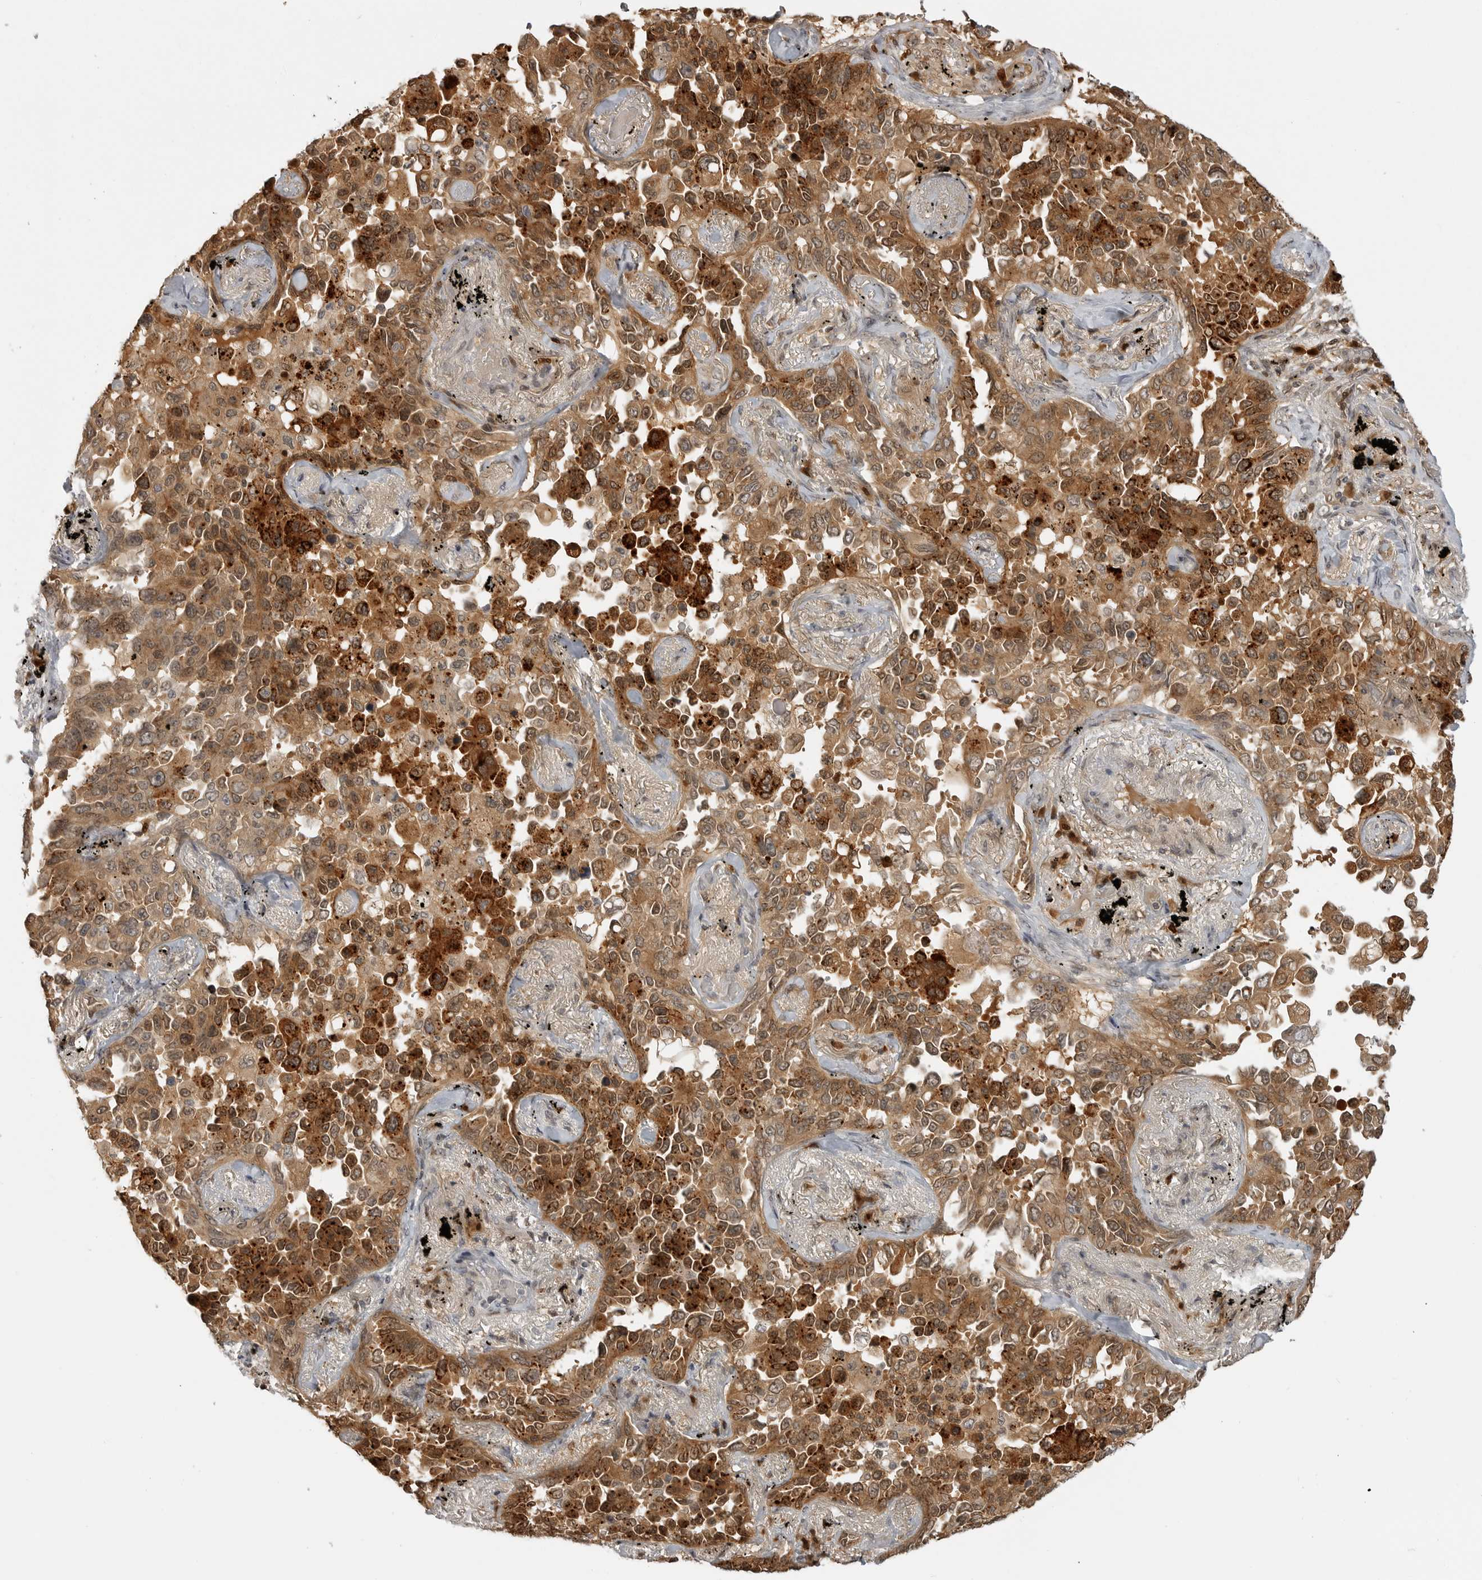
{"staining": {"intensity": "strong", "quantity": ">75%", "location": "cytoplasmic/membranous"}, "tissue": "lung cancer", "cell_type": "Tumor cells", "image_type": "cancer", "snomed": [{"axis": "morphology", "description": "Adenocarcinoma, NOS"}, {"axis": "topography", "description": "Lung"}], "caption": "Tumor cells show strong cytoplasmic/membranous expression in approximately >75% of cells in lung cancer.", "gene": "CTIF", "patient": {"sex": "female", "age": 67}}